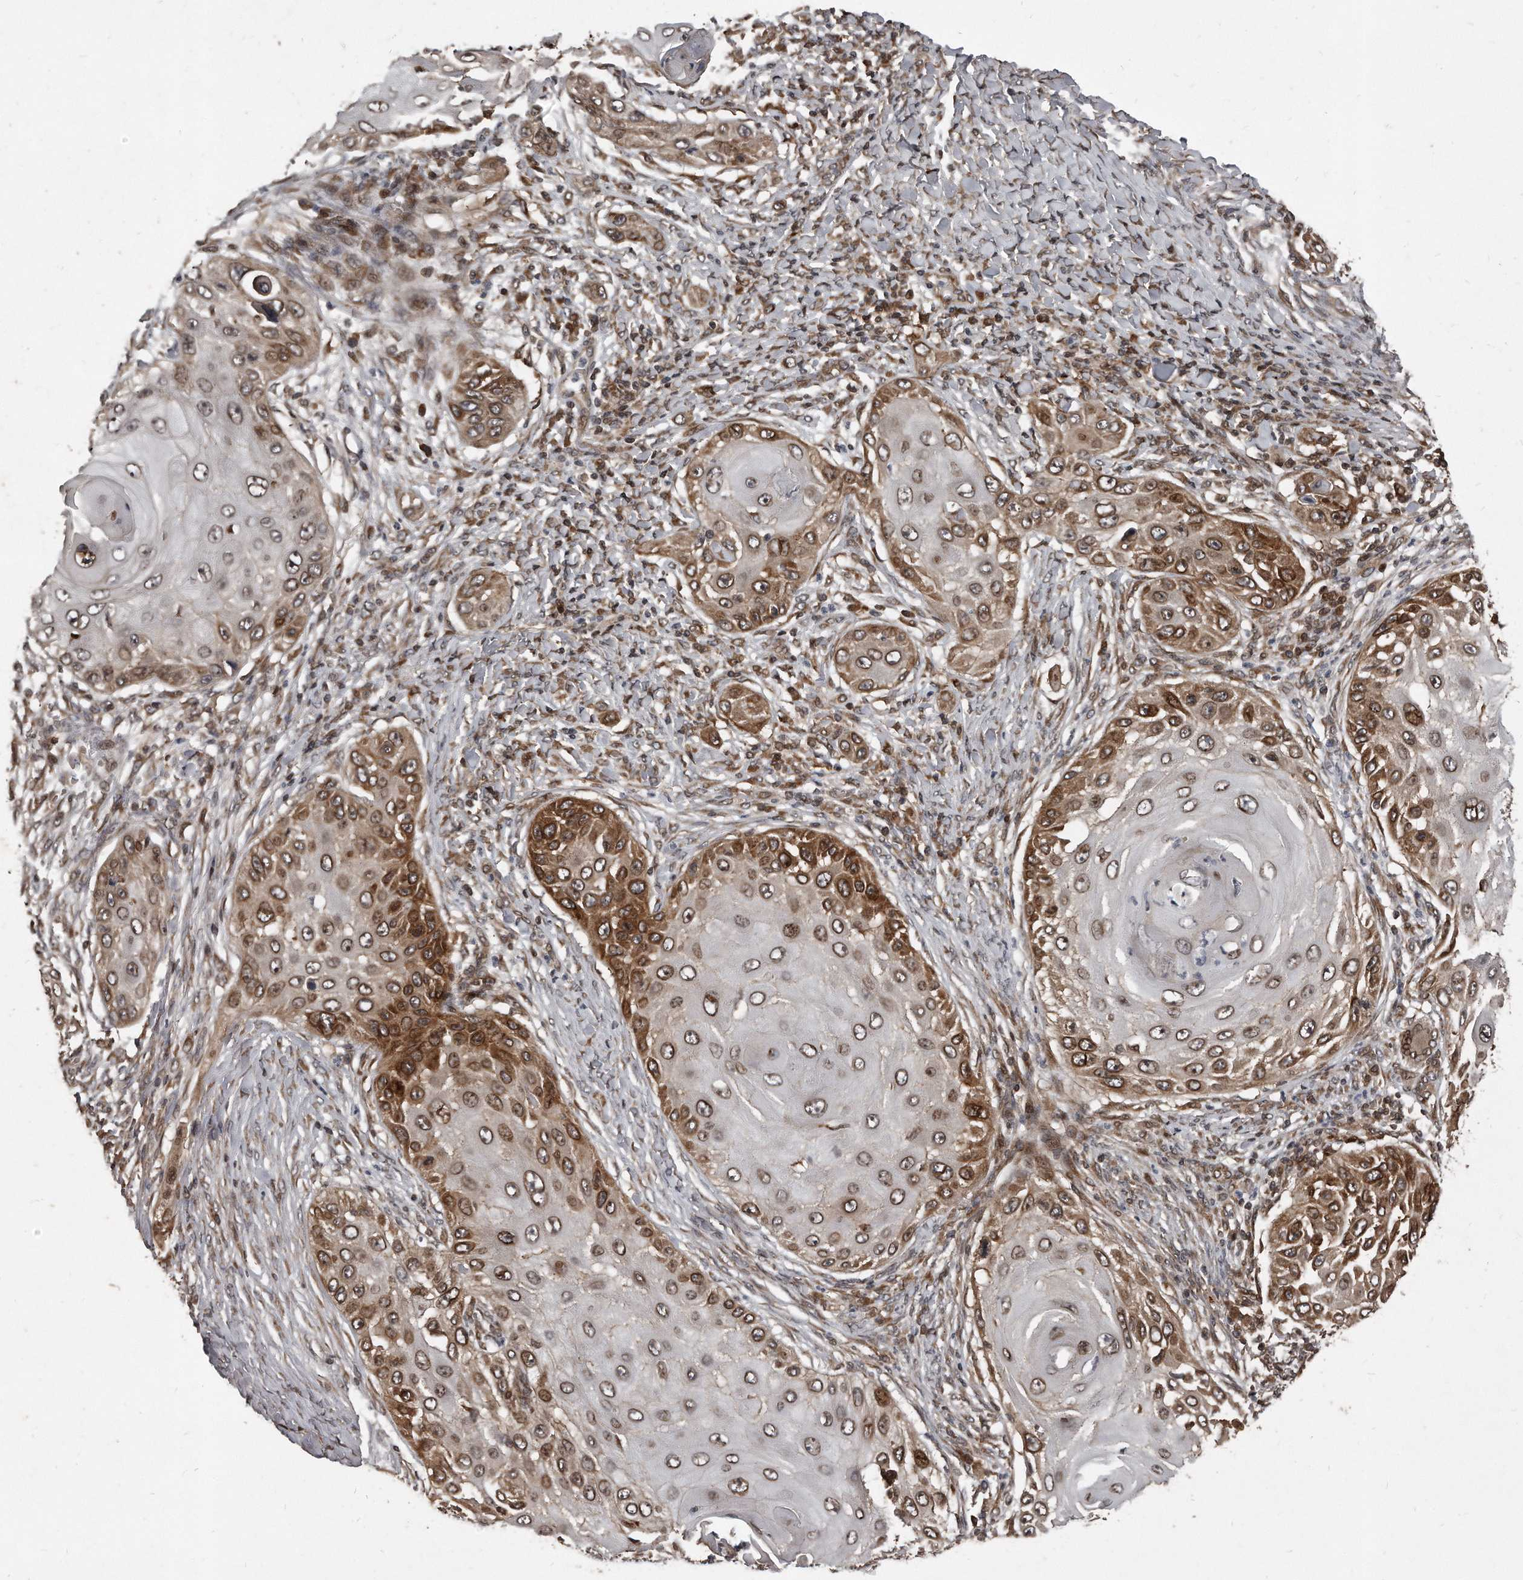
{"staining": {"intensity": "strong", "quantity": ">75%", "location": "cytoplasmic/membranous,nuclear"}, "tissue": "skin cancer", "cell_type": "Tumor cells", "image_type": "cancer", "snomed": [{"axis": "morphology", "description": "Squamous cell carcinoma, NOS"}, {"axis": "topography", "description": "Skin"}], "caption": "There is high levels of strong cytoplasmic/membranous and nuclear staining in tumor cells of skin cancer, as demonstrated by immunohistochemical staining (brown color).", "gene": "GCH1", "patient": {"sex": "female", "age": 44}}